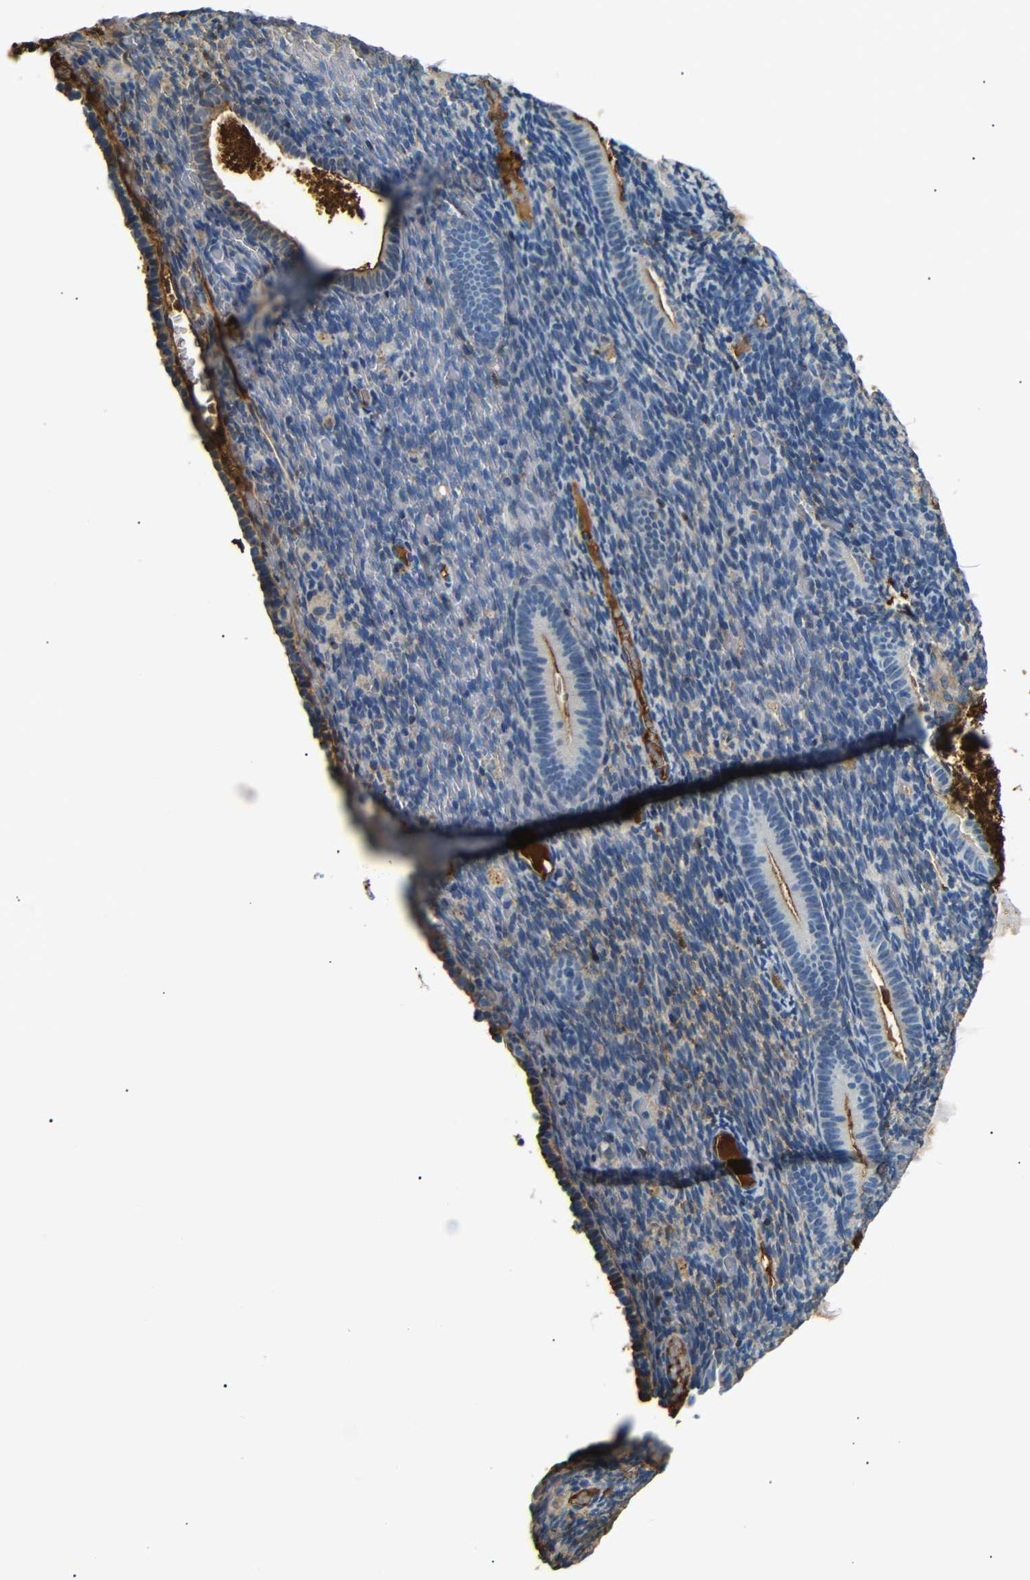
{"staining": {"intensity": "weak", "quantity": "<25%", "location": "cytoplasmic/membranous"}, "tissue": "endometrium", "cell_type": "Cells in endometrial stroma", "image_type": "normal", "snomed": [{"axis": "morphology", "description": "Normal tissue, NOS"}, {"axis": "topography", "description": "Endometrium"}], "caption": "This is a histopathology image of immunohistochemistry (IHC) staining of unremarkable endometrium, which shows no staining in cells in endometrial stroma.", "gene": "LHCGR", "patient": {"sex": "female", "age": 51}}